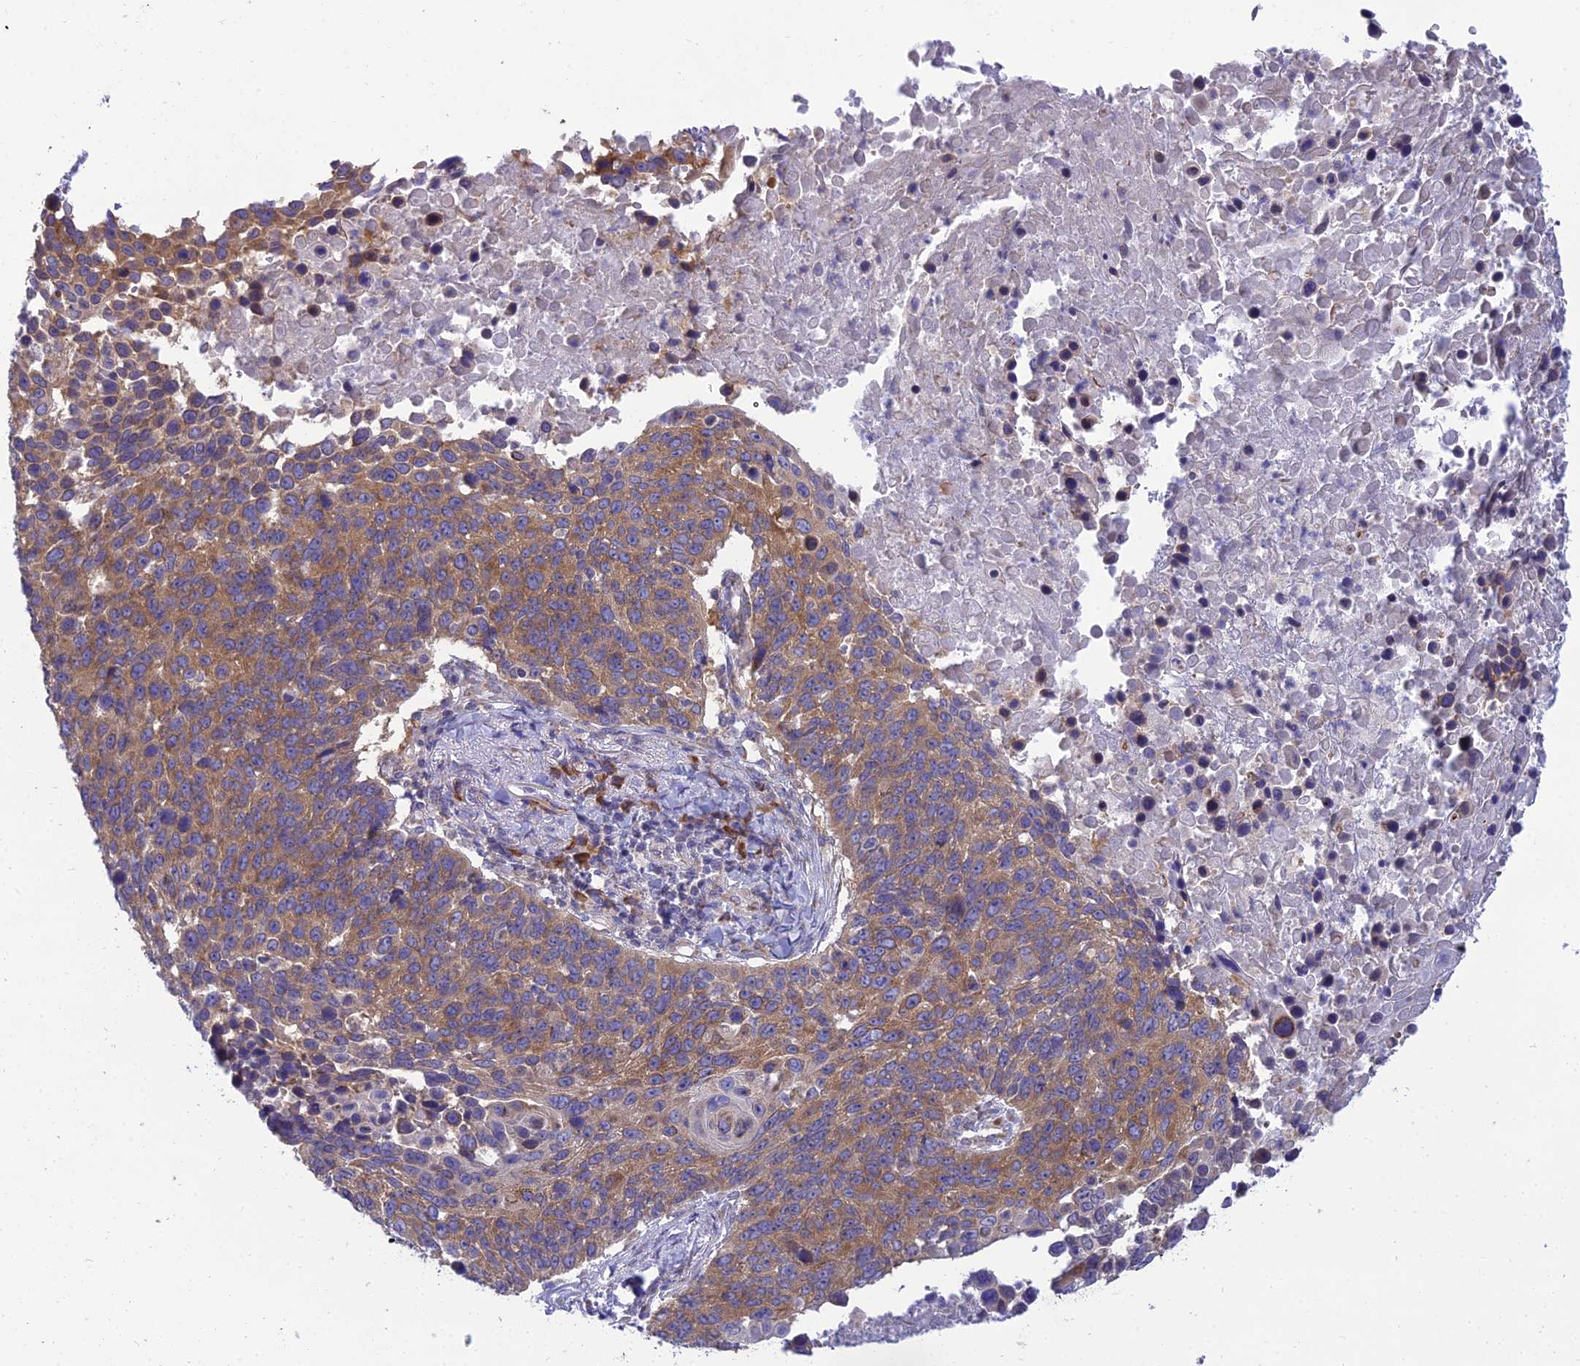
{"staining": {"intensity": "moderate", "quantity": ">75%", "location": "cytoplasmic/membranous"}, "tissue": "lung cancer", "cell_type": "Tumor cells", "image_type": "cancer", "snomed": [{"axis": "morphology", "description": "Normal tissue, NOS"}, {"axis": "morphology", "description": "Squamous cell carcinoma, NOS"}, {"axis": "topography", "description": "Lymph node"}, {"axis": "topography", "description": "Lung"}], "caption": "A brown stain highlights moderate cytoplasmic/membranous positivity of a protein in human lung cancer (squamous cell carcinoma) tumor cells.", "gene": "CLCN7", "patient": {"sex": "male", "age": 66}}